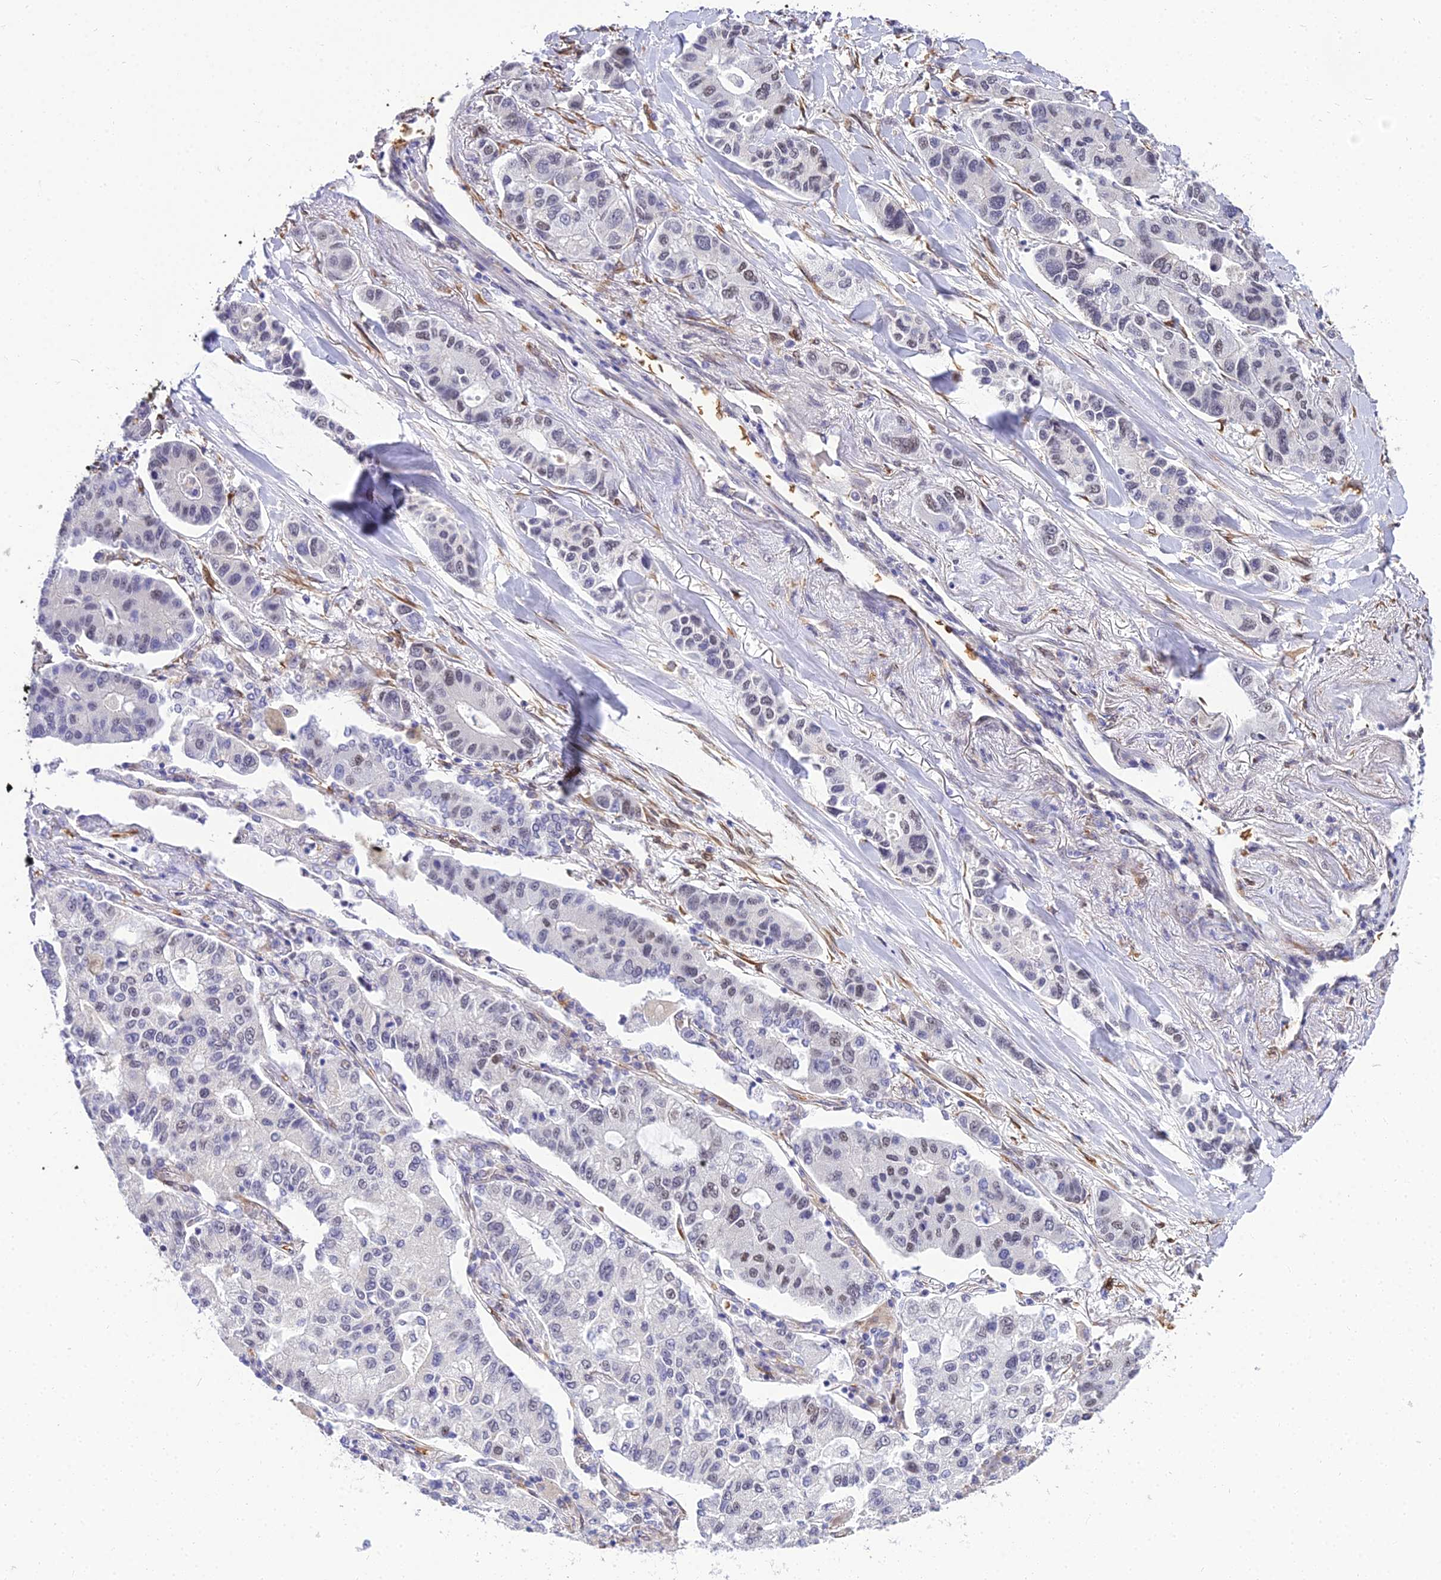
{"staining": {"intensity": "weak", "quantity": "<25%", "location": "nuclear"}, "tissue": "lung cancer", "cell_type": "Tumor cells", "image_type": "cancer", "snomed": [{"axis": "morphology", "description": "Adenocarcinoma, NOS"}, {"axis": "topography", "description": "Lung"}], "caption": "High magnification brightfield microscopy of adenocarcinoma (lung) stained with DAB (brown) and counterstained with hematoxylin (blue): tumor cells show no significant positivity.", "gene": "BCL9", "patient": {"sex": "male", "age": 49}}